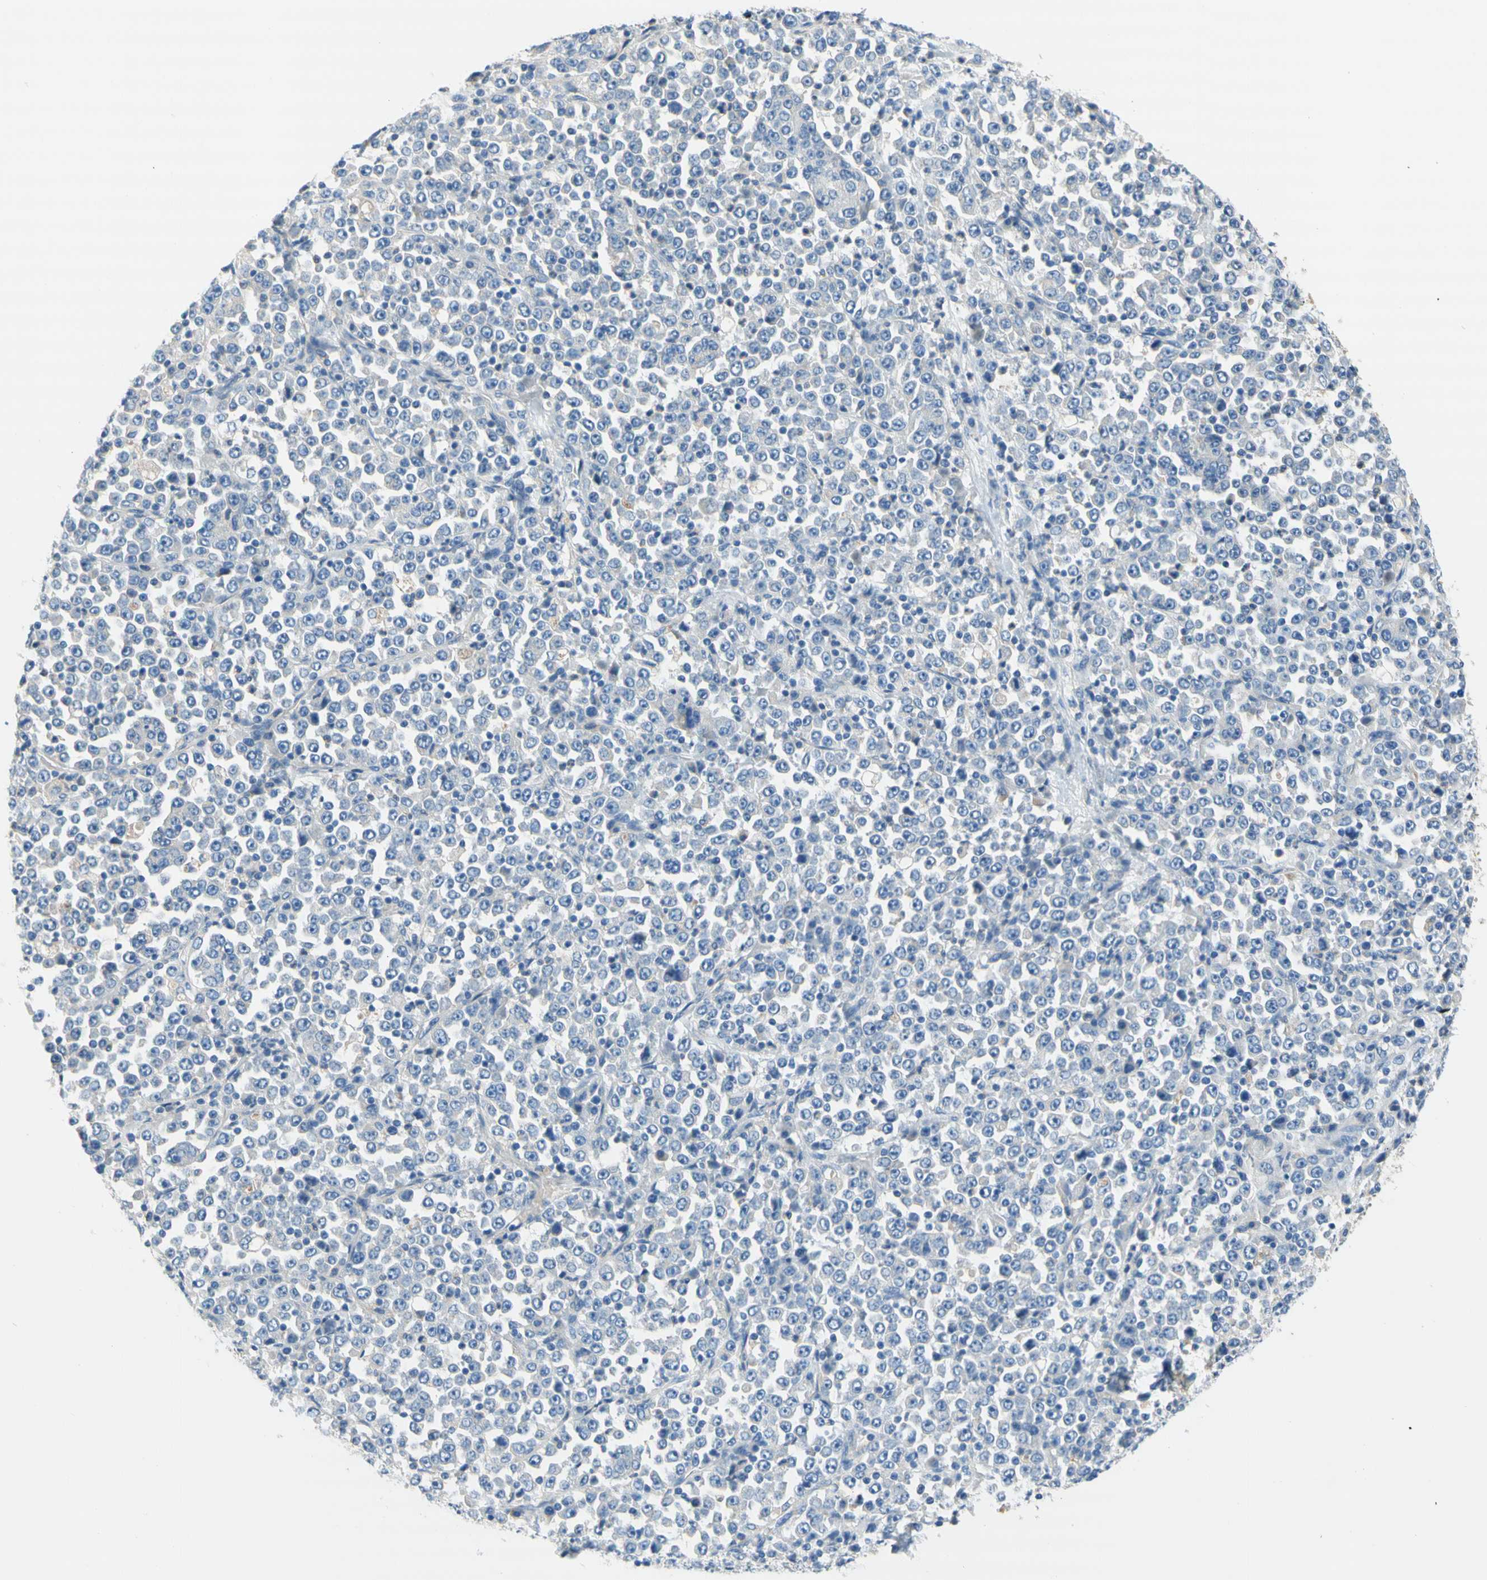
{"staining": {"intensity": "negative", "quantity": "none", "location": "none"}, "tissue": "stomach cancer", "cell_type": "Tumor cells", "image_type": "cancer", "snomed": [{"axis": "morphology", "description": "Normal tissue, NOS"}, {"axis": "morphology", "description": "Adenocarcinoma, NOS"}, {"axis": "topography", "description": "Stomach, upper"}, {"axis": "topography", "description": "Stomach"}], "caption": "This is a image of immunohistochemistry (IHC) staining of adenocarcinoma (stomach), which shows no expression in tumor cells.", "gene": "F3", "patient": {"sex": "male", "age": 59}}